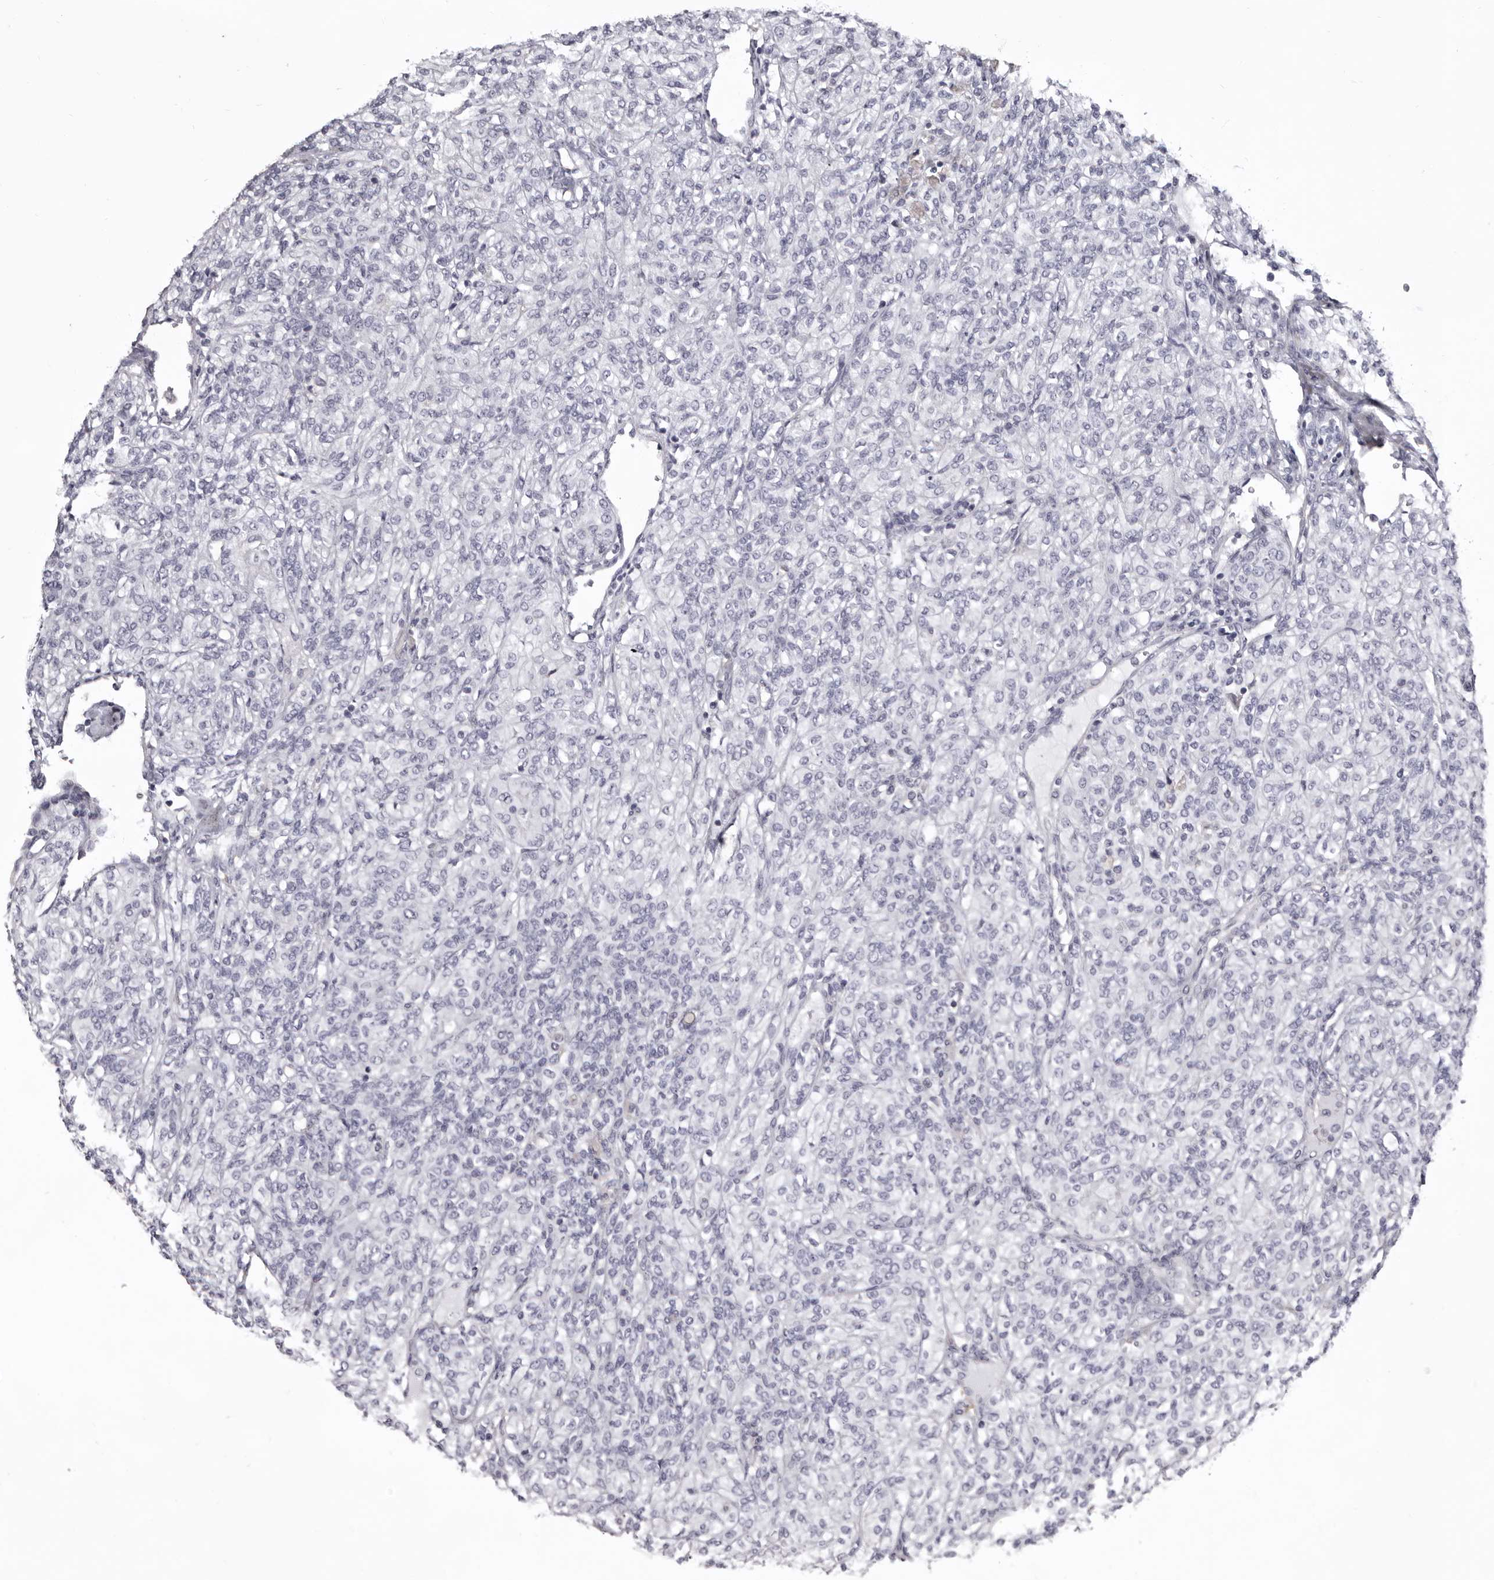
{"staining": {"intensity": "negative", "quantity": "none", "location": "none"}, "tissue": "renal cancer", "cell_type": "Tumor cells", "image_type": "cancer", "snomed": [{"axis": "morphology", "description": "Adenocarcinoma, NOS"}, {"axis": "topography", "description": "Kidney"}], "caption": "Immunohistochemistry (IHC) micrograph of human renal cancer stained for a protein (brown), which reveals no expression in tumor cells.", "gene": "LAD1", "patient": {"sex": "male", "age": 77}}